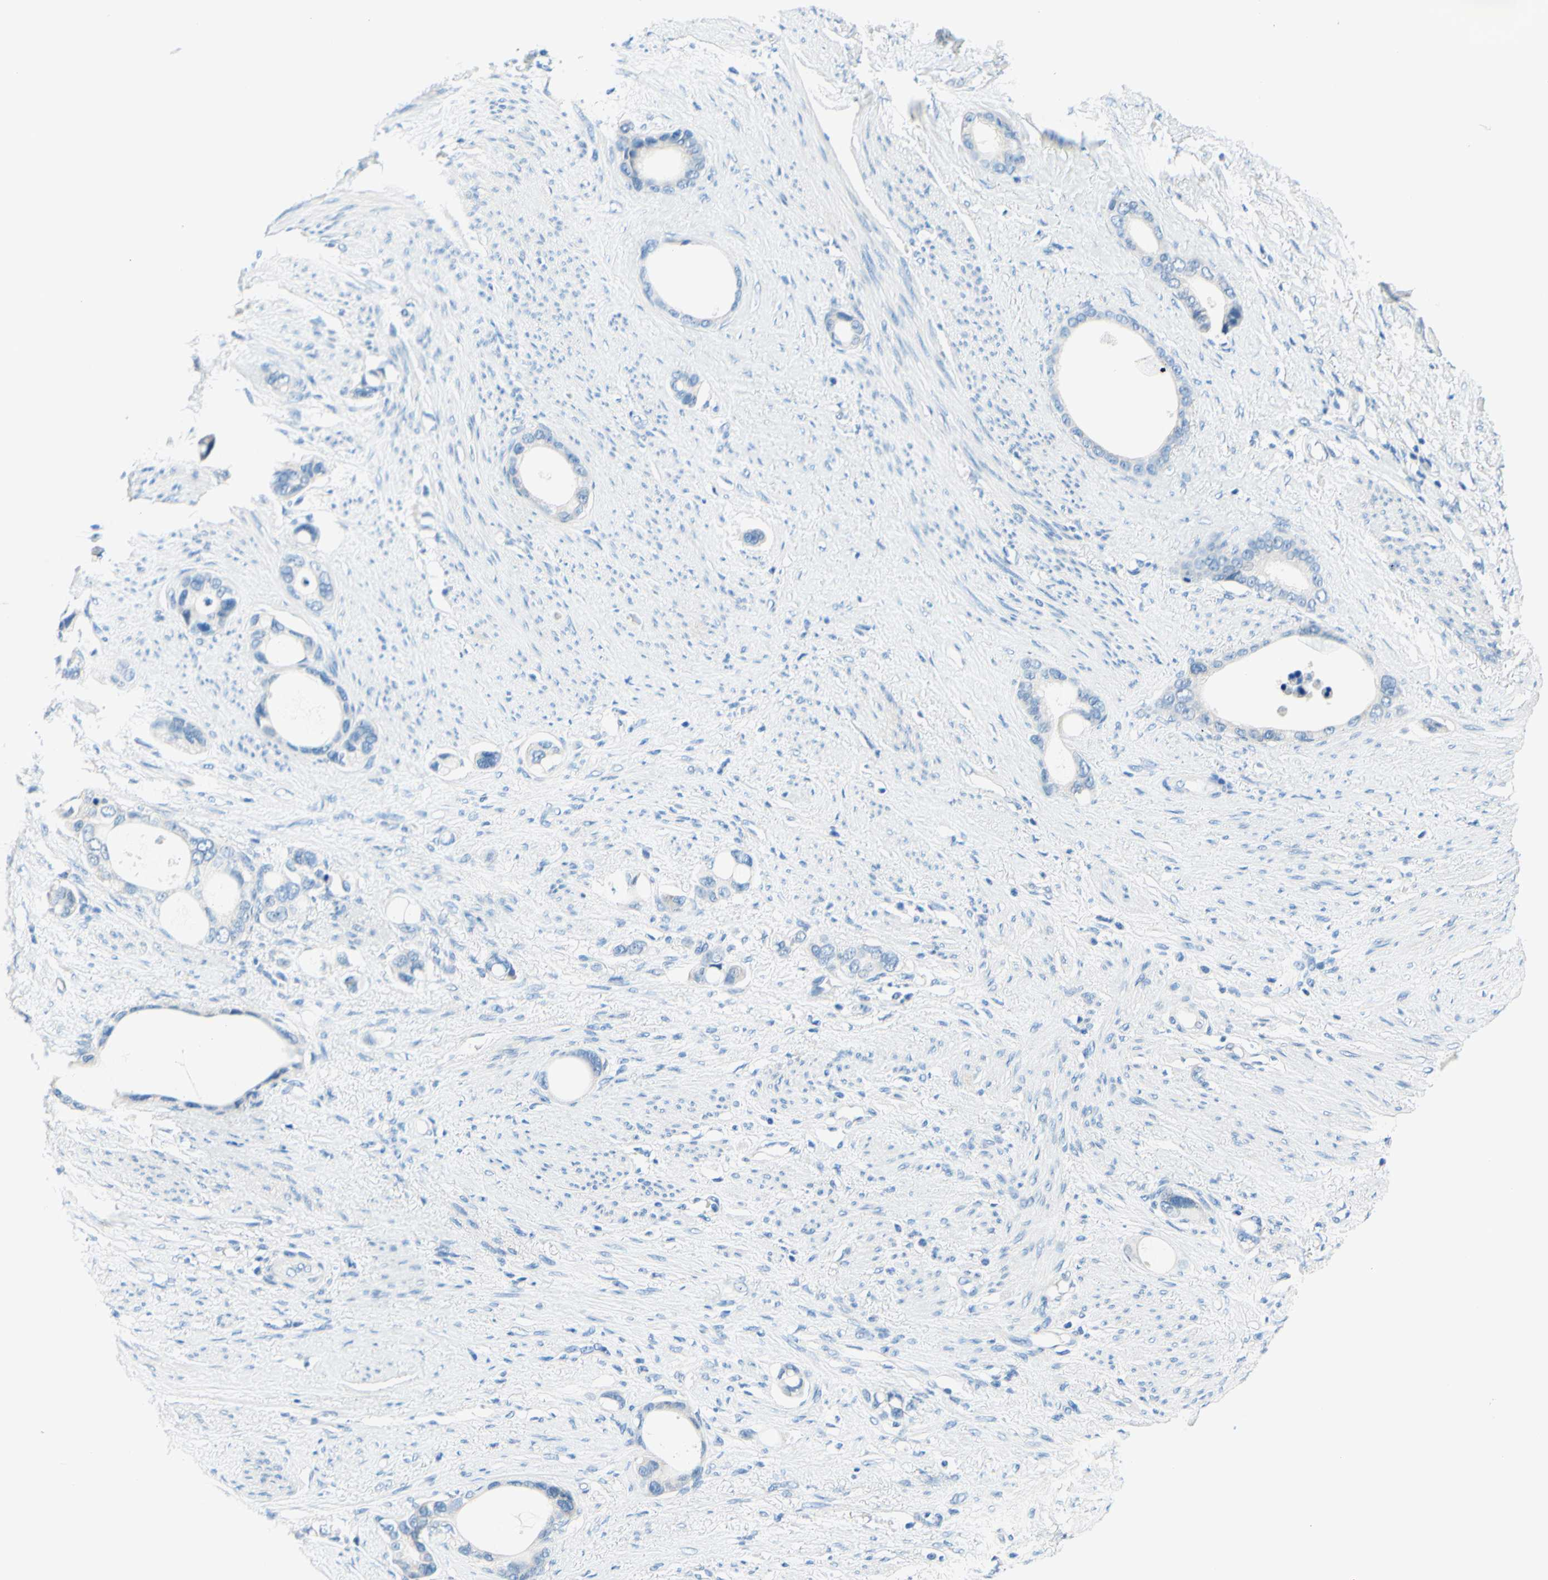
{"staining": {"intensity": "negative", "quantity": "none", "location": "none"}, "tissue": "stomach cancer", "cell_type": "Tumor cells", "image_type": "cancer", "snomed": [{"axis": "morphology", "description": "Adenocarcinoma, NOS"}, {"axis": "topography", "description": "Stomach"}], "caption": "This is an immunohistochemistry (IHC) image of human stomach cancer (adenocarcinoma). There is no expression in tumor cells.", "gene": "PASD1", "patient": {"sex": "female", "age": 75}}